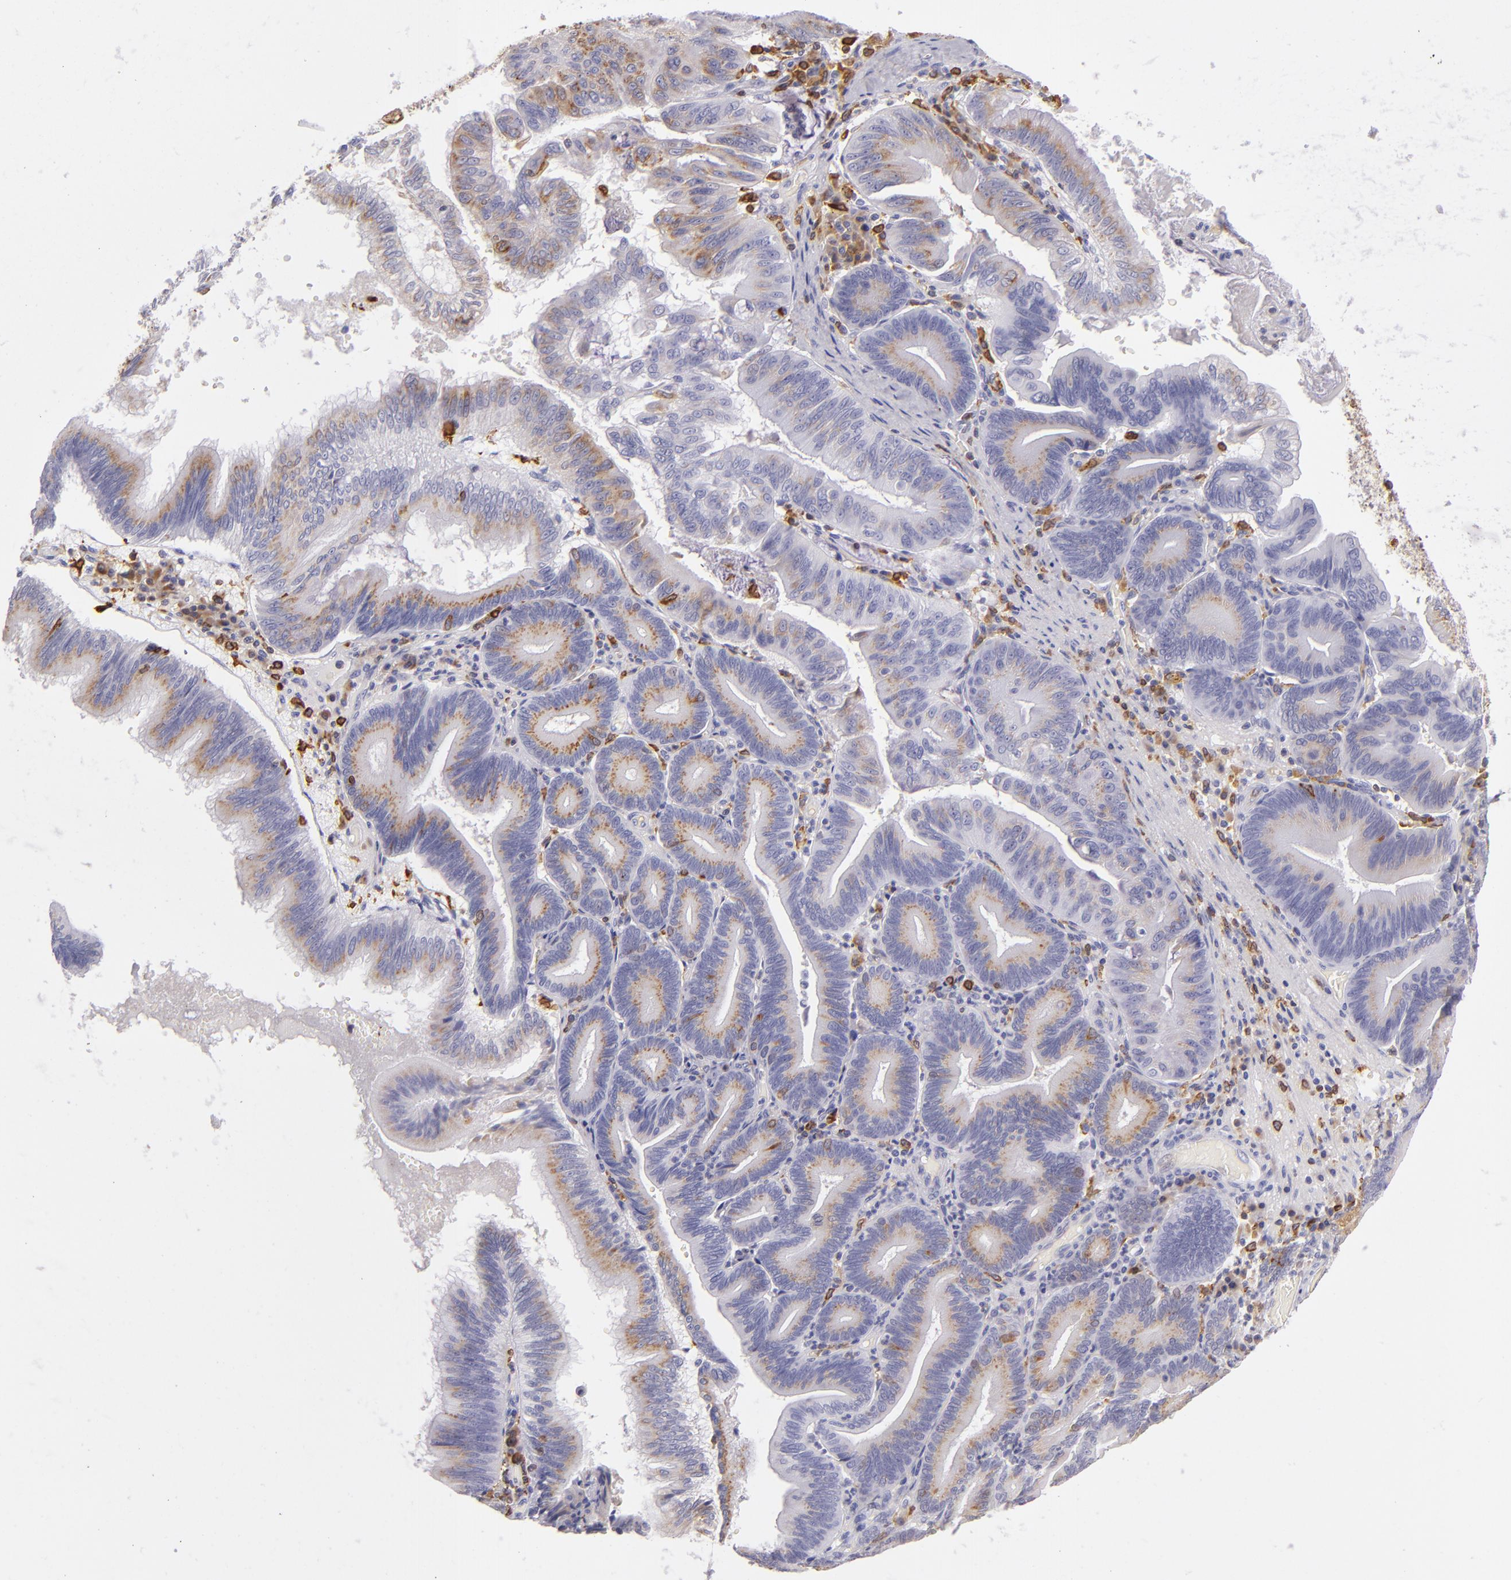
{"staining": {"intensity": "weak", "quantity": "25%-75%", "location": "cytoplasmic/membranous"}, "tissue": "pancreatic cancer", "cell_type": "Tumor cells", "image_type": "cancer", "snomed": [{"axis": "morphology", "description": "Adenocarcinoma, NOS"}, {"axis": "topography", "description": "Pancreas"}], "caption": "Immunohistochemistry histopathology image of neoplastic tissue: human pancreatic cancer stained using immunohistochemistry (IHC) shows low levels of weak protein expression localized specifically in the cytoplasmic/membranous of tumor cells, appearing as a cytoplasmic/membranous brown color.", "gene": "CD74", "patient": {"sex": "male", "age": 82}}